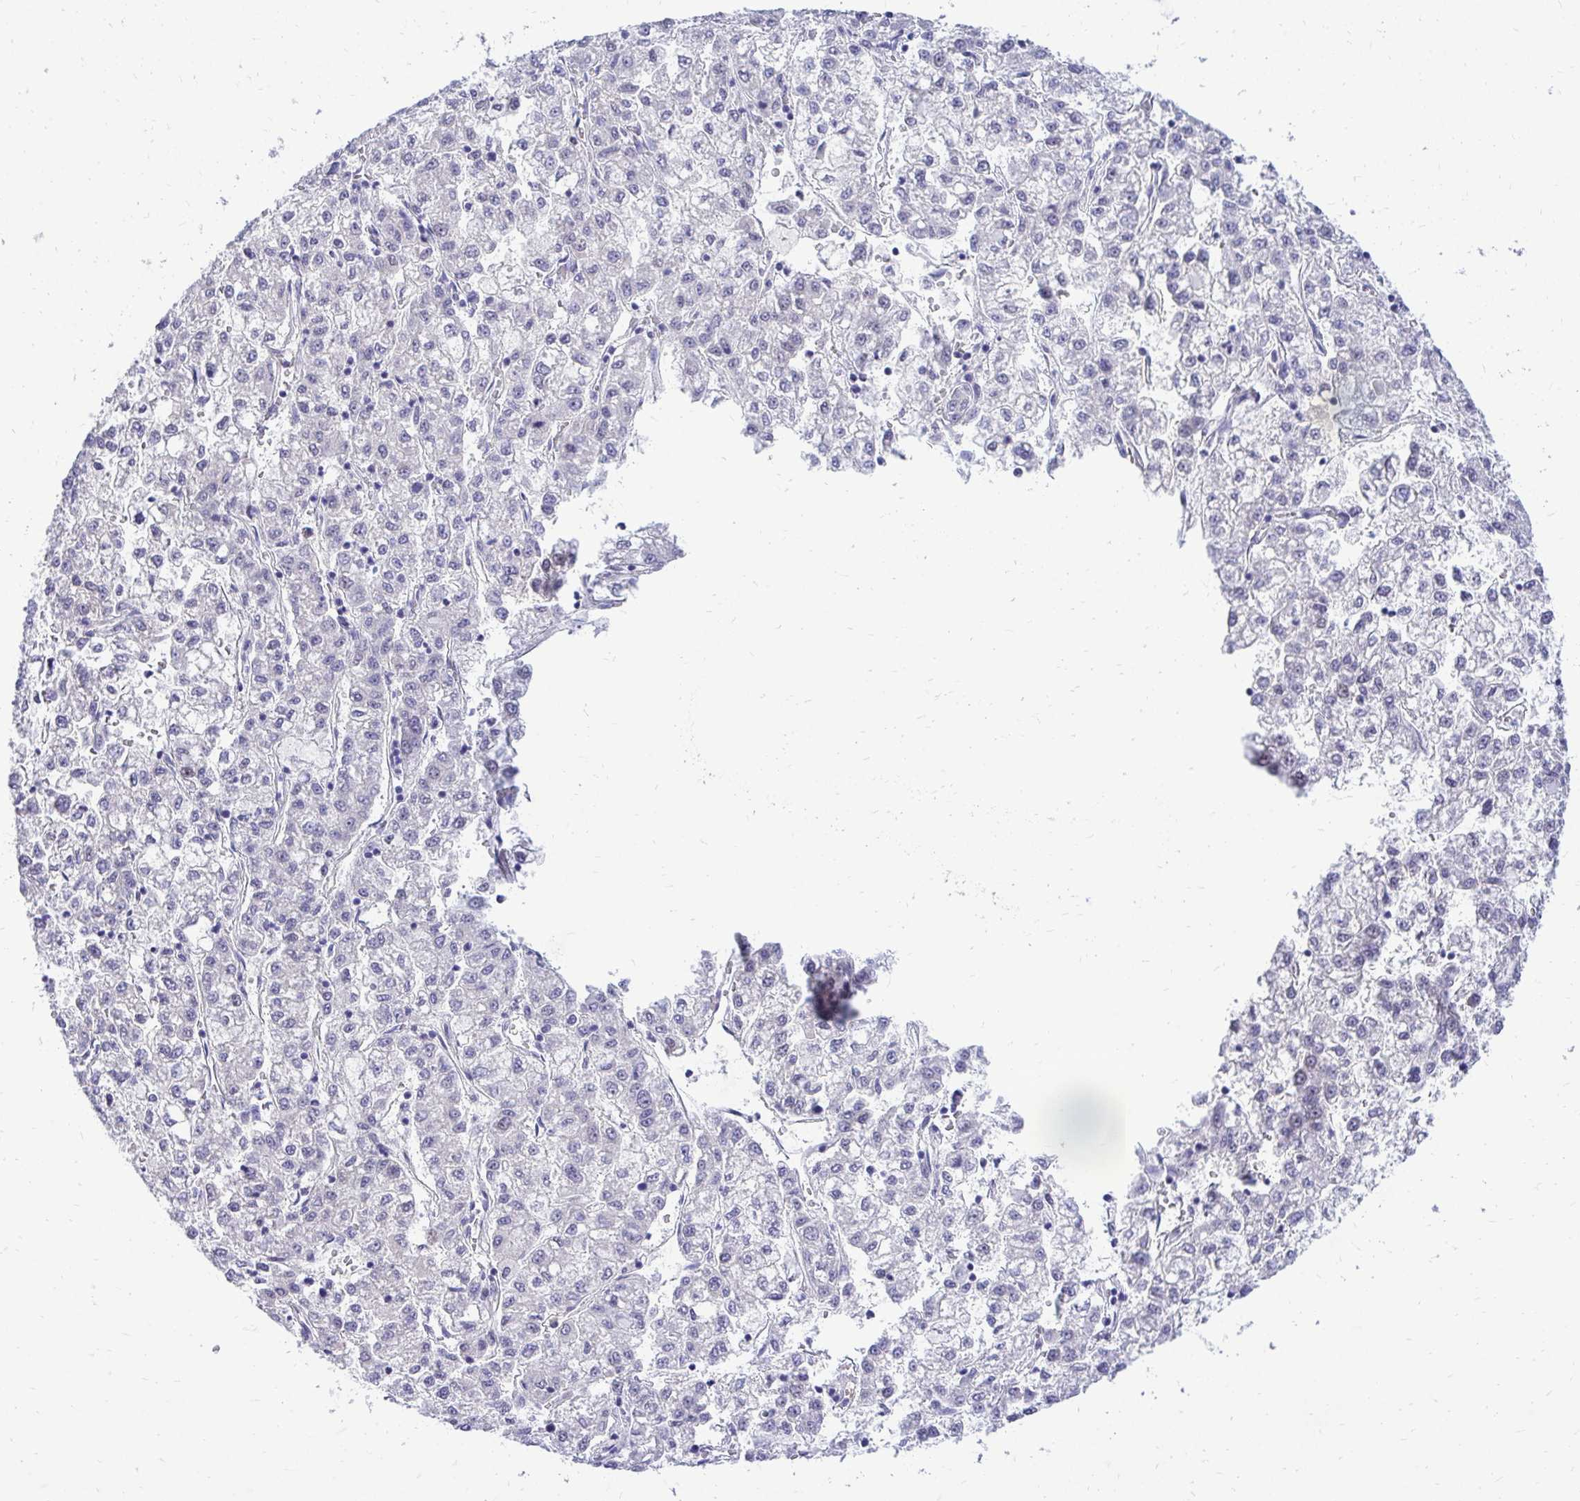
{"staining": {"intensity": "negative", "quantity": "none", "location": "none"}, "tissue": "liver cancer", "cell_type": "Tumor cells", "image_type": "cancer", "snomed": [{"axis": "morphology", "description": "Carcinoma, Hepatocellular, NOS"}, {"axis": "topography", "description": "Liver"}], "caption": "Immunohistochemistry (IHC) of human hepatocellular carcinoma (liver) exhibits no expression in tumor cells. (Immunohistochemistry (IHC), brightfield microscopy, high magnification).", "gene": "ZSWIM9", "patient": {"sex": "male", "age": 40}}